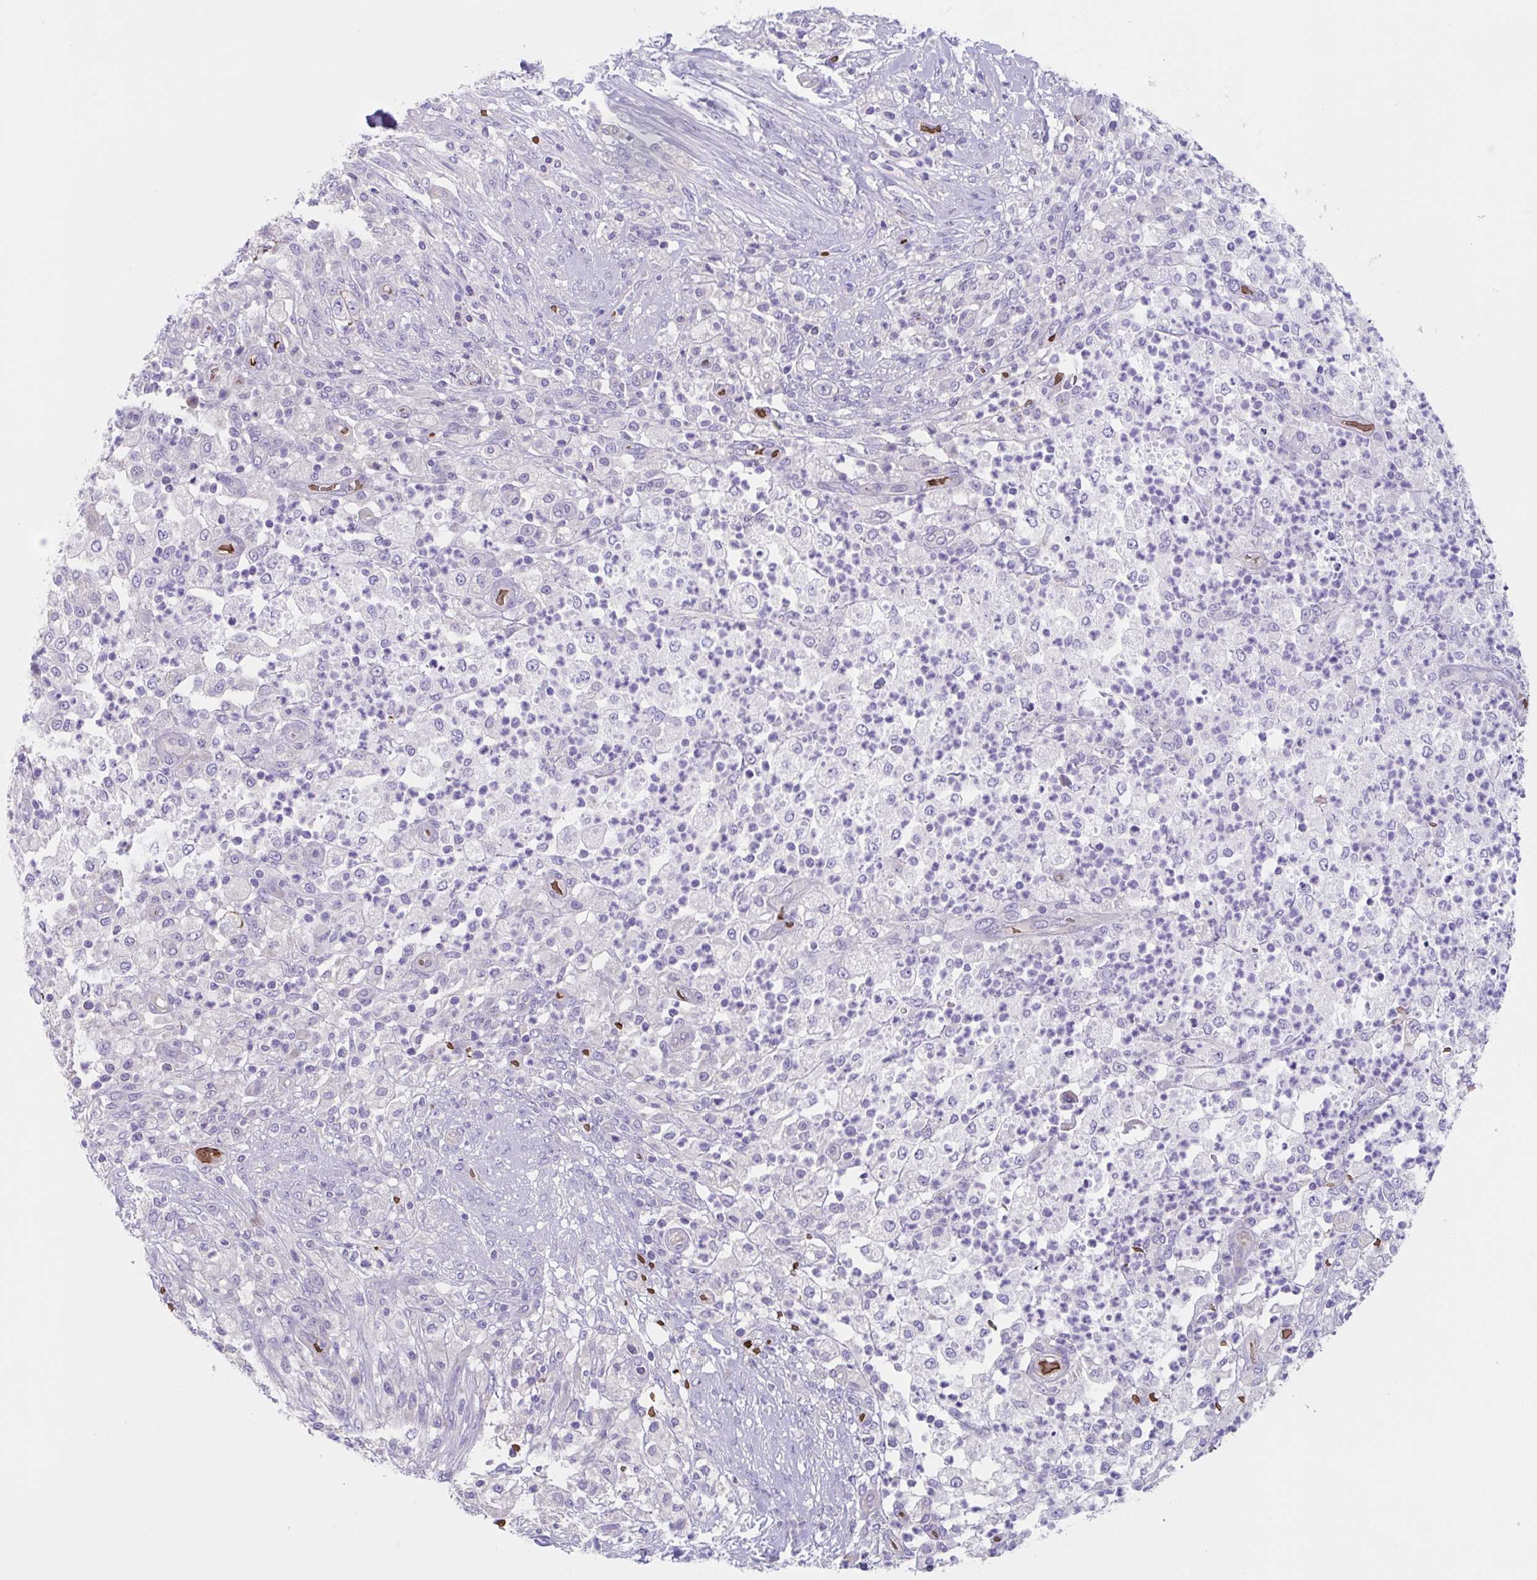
{"staining": {"intensity": "negative", "quantity": "none", "location": "none"}, "tissue": "pancreatic cancer", "cell_type": "Tumor cells", "image_type": "cancer", "snomed": [{"axis": "morphology", "description": "Adenocarcinoma, NOS"}, {"axis": "topography", "description": "Pancreas"}], "caption": "Pancreatic adenocarcinoma was stained to show a protein in brown. There is no significant positivity in tumor cells.", "gene": "TTC30B", "patient": {"sex": "female", "age": 72}}